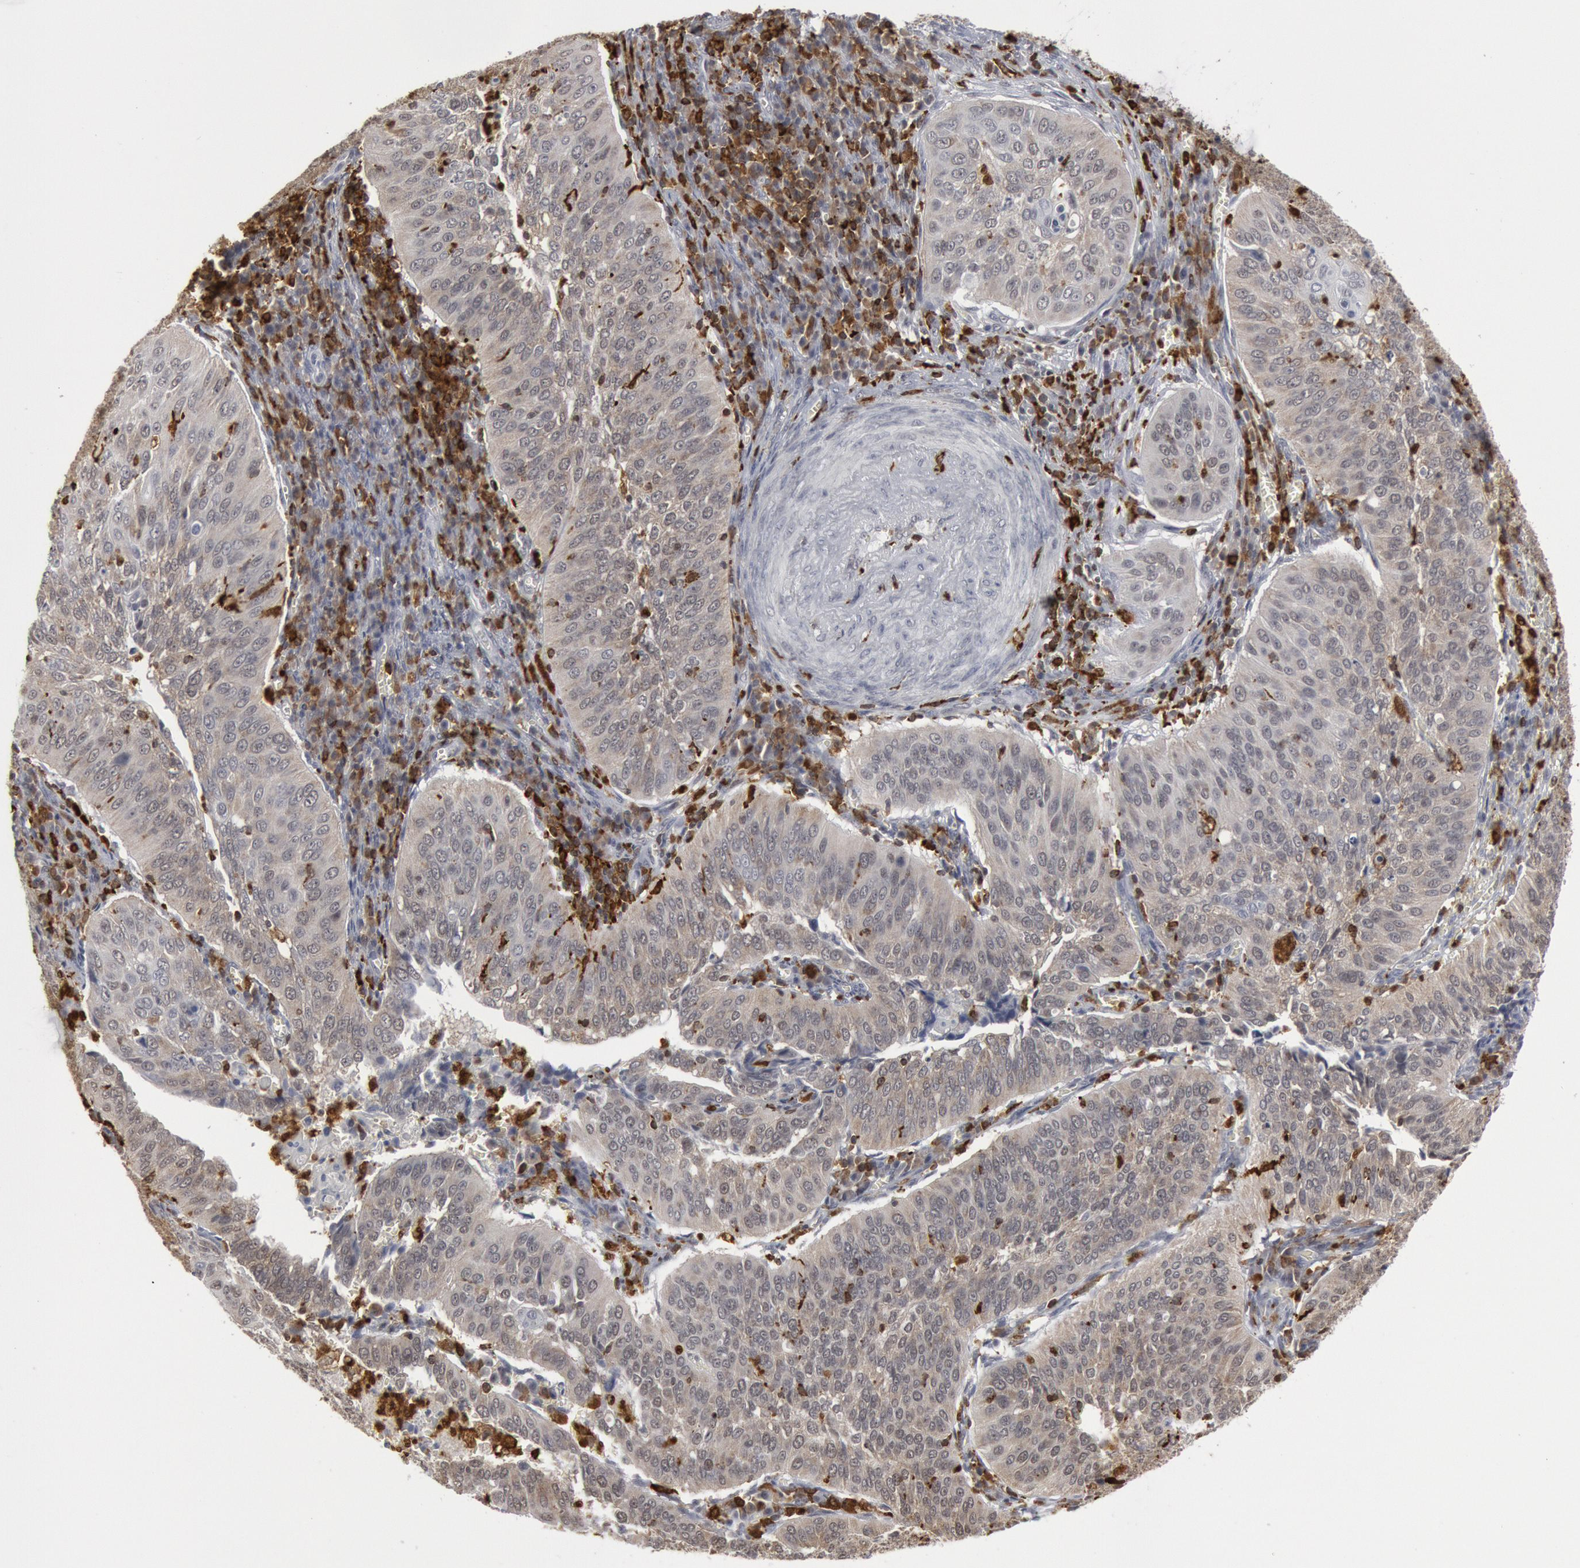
{"staining": {"intensity": "weak", "quantity": ">75%", "location": "cytoplasmic/membranous"}, "tissue": "cervical cancer", "cell_type": "Tumor cells", "image_type": "cancer", "snomed": [{"axis": "morphology", "description": "Squamous cell carcinoma, NOS"}, {"axis": "topography", "description": "Cervix"}], "caption": "IHC (DAB (3,3'-diaminobenzidine)) staining of human cervical cancer displays weak cytoplasmic/membranous protein positivity in approximately >75% of tumor cells.", "gene": "PTPN6", "patient": {"sex": "female", "age": 39}}